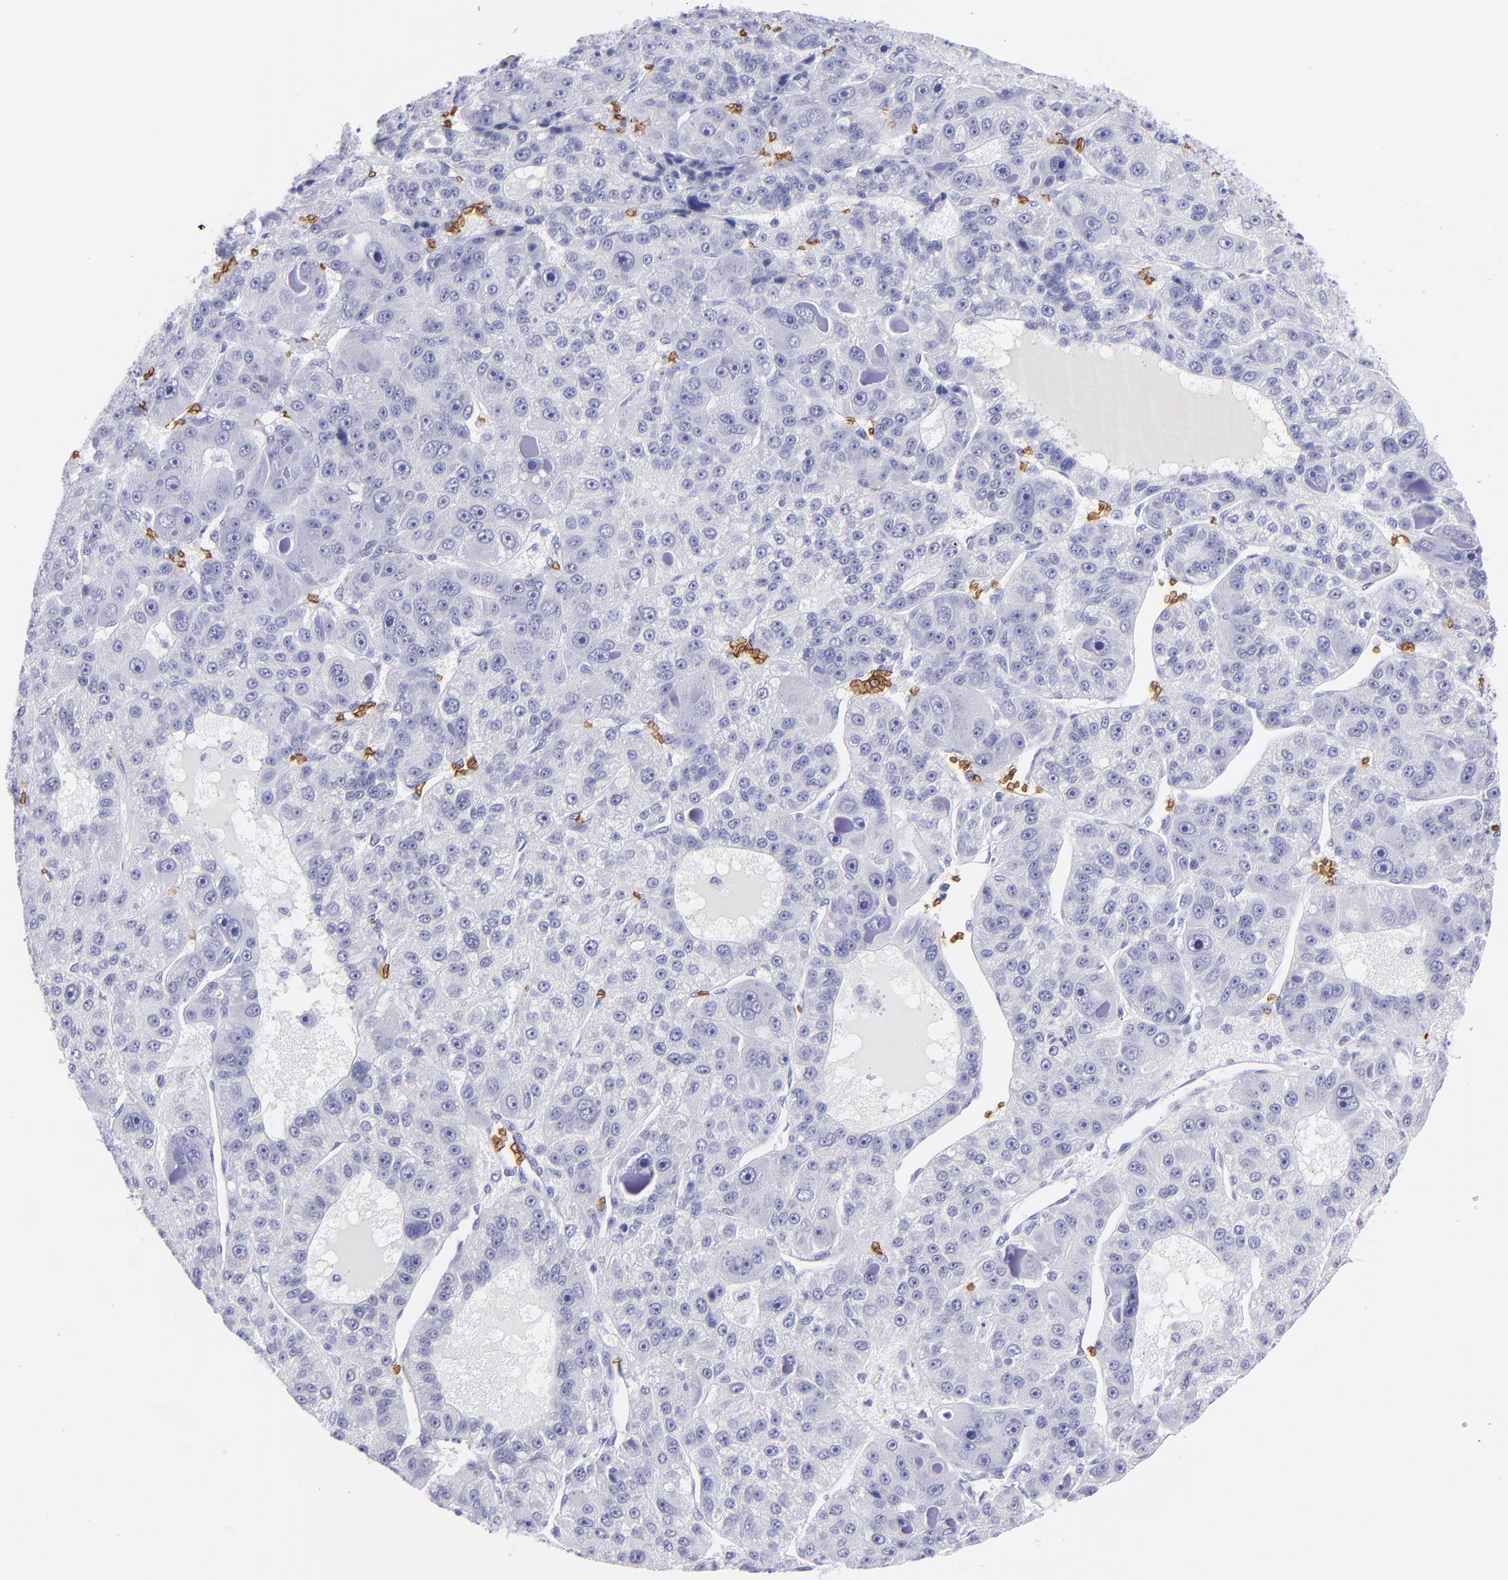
{"staining": {"intensity": "negative", "quantity": "none", "location": "none"}, "tissue": "liver cancer", "cell_type": "Tumor cells", "image_type": "cancer", "snomed": [{"axis": "morphology", "description": "Carcinoma, Hepatocellular, NOS"}, {"axis": "topography", "description": "Liver"}], "caption": "Tumor cells are negative for brown protein staining in hepatocellular carcinoma (liver).", "gene": "GYPA", "patient": {"sex": "male", "age": 76}}